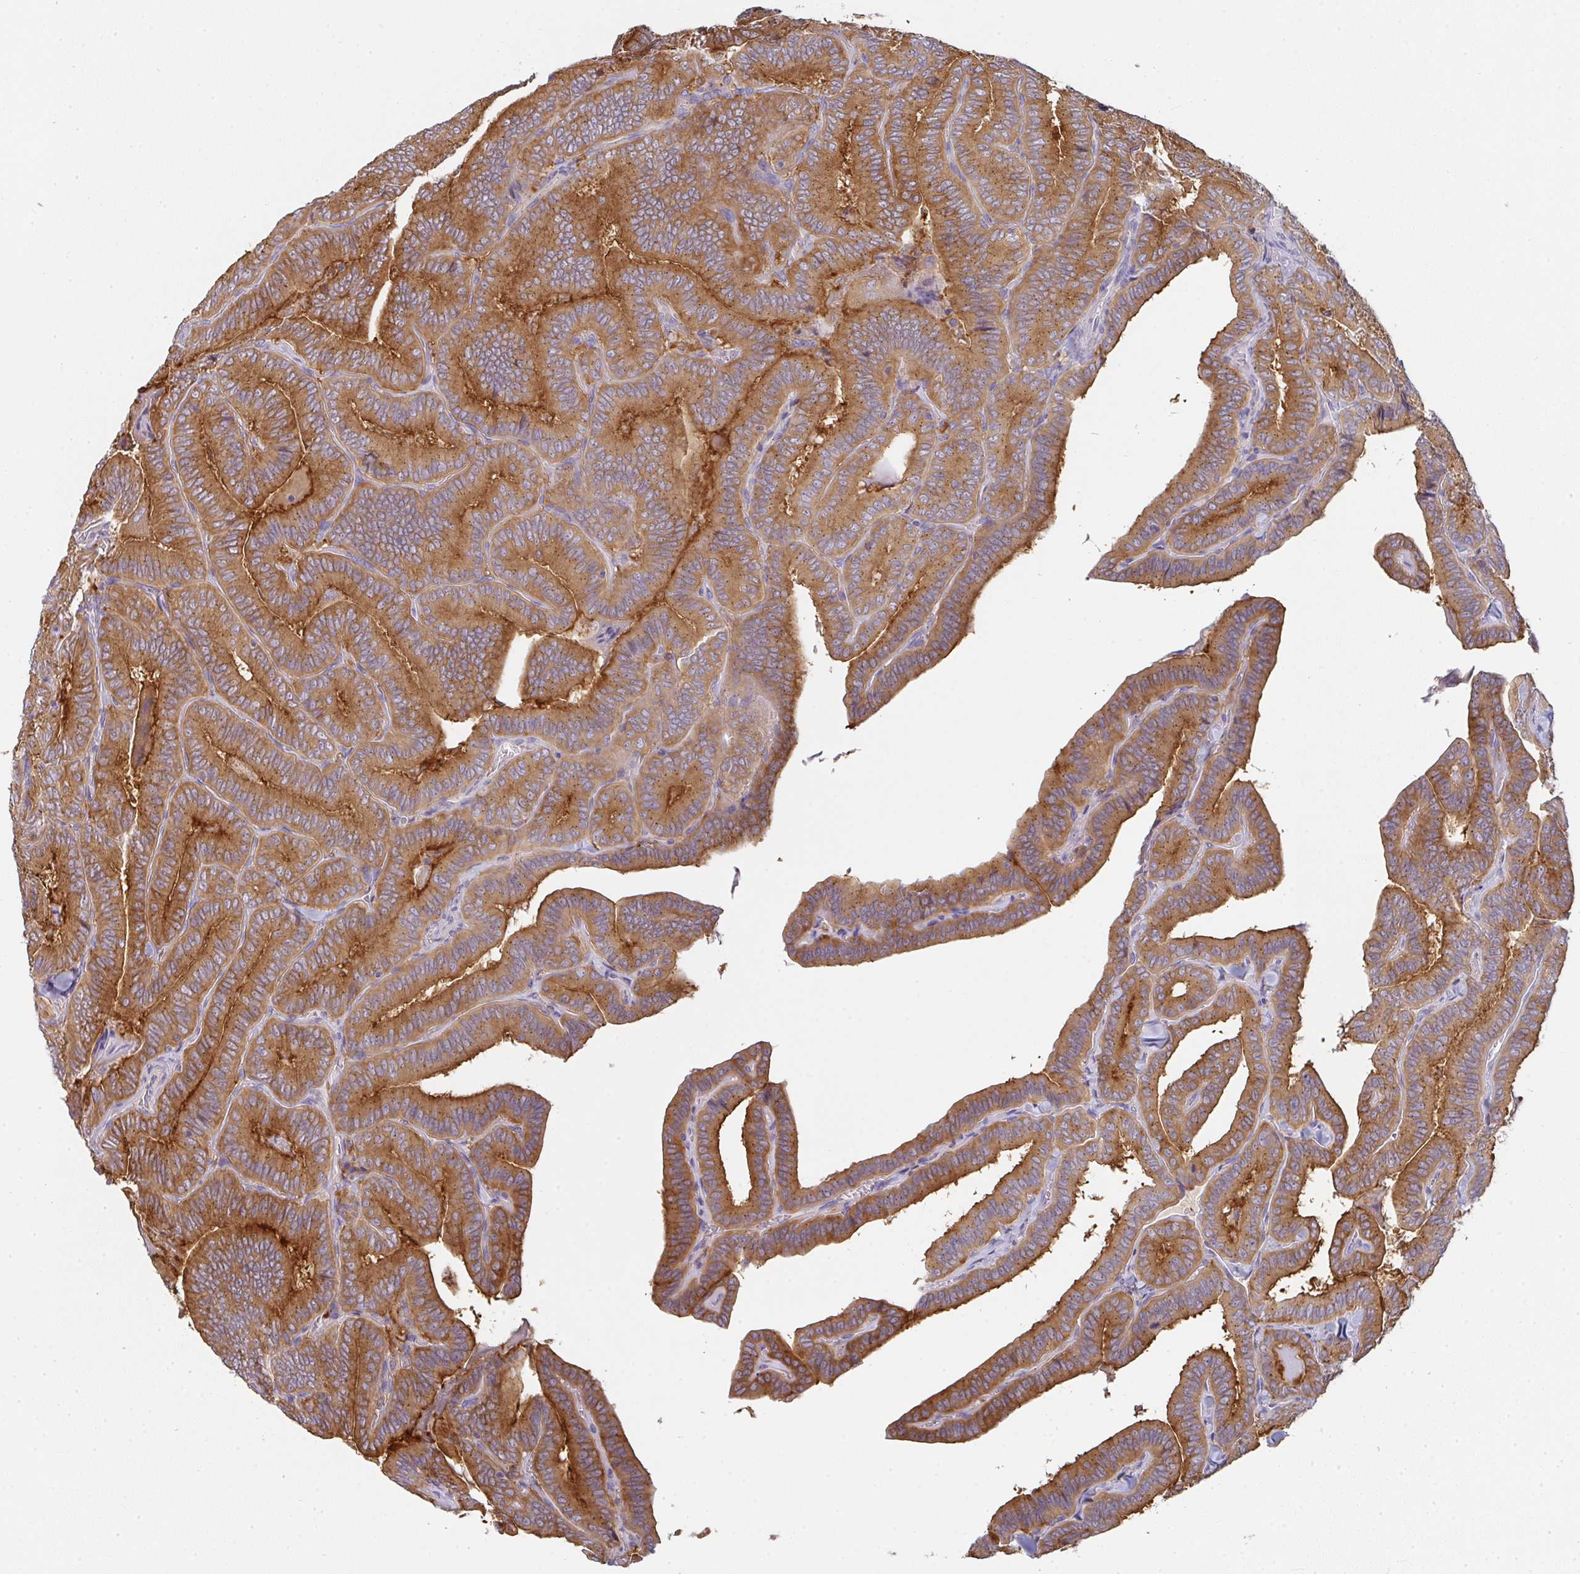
{"staining": {"intensity": "strong", "quantity": ">75%", "location": "cytoplasmic/membranous"}, "tissue": "thyroid cancer", "cell_type": "Tumor cells", "image_type": "cancer", "snomed": [{"axis": "morphology", "description": "Papillary adenocarcinoma, NOS"}, {"axis": "topography", "description": "Thyroid gland"}], "caption": "Protein analysis of thyroid papillary adenocarcinoma tissue exhibits strong cytoplasmic/membranous staining in approximately >75% of tumor cells. The protein of interest is stained brown, and the nuclei are stained in blue (DAB IHC with brightfield microscopy, high magnification).", "gene": "SNX5", "patient": {"sex": "male", "age": 61}}